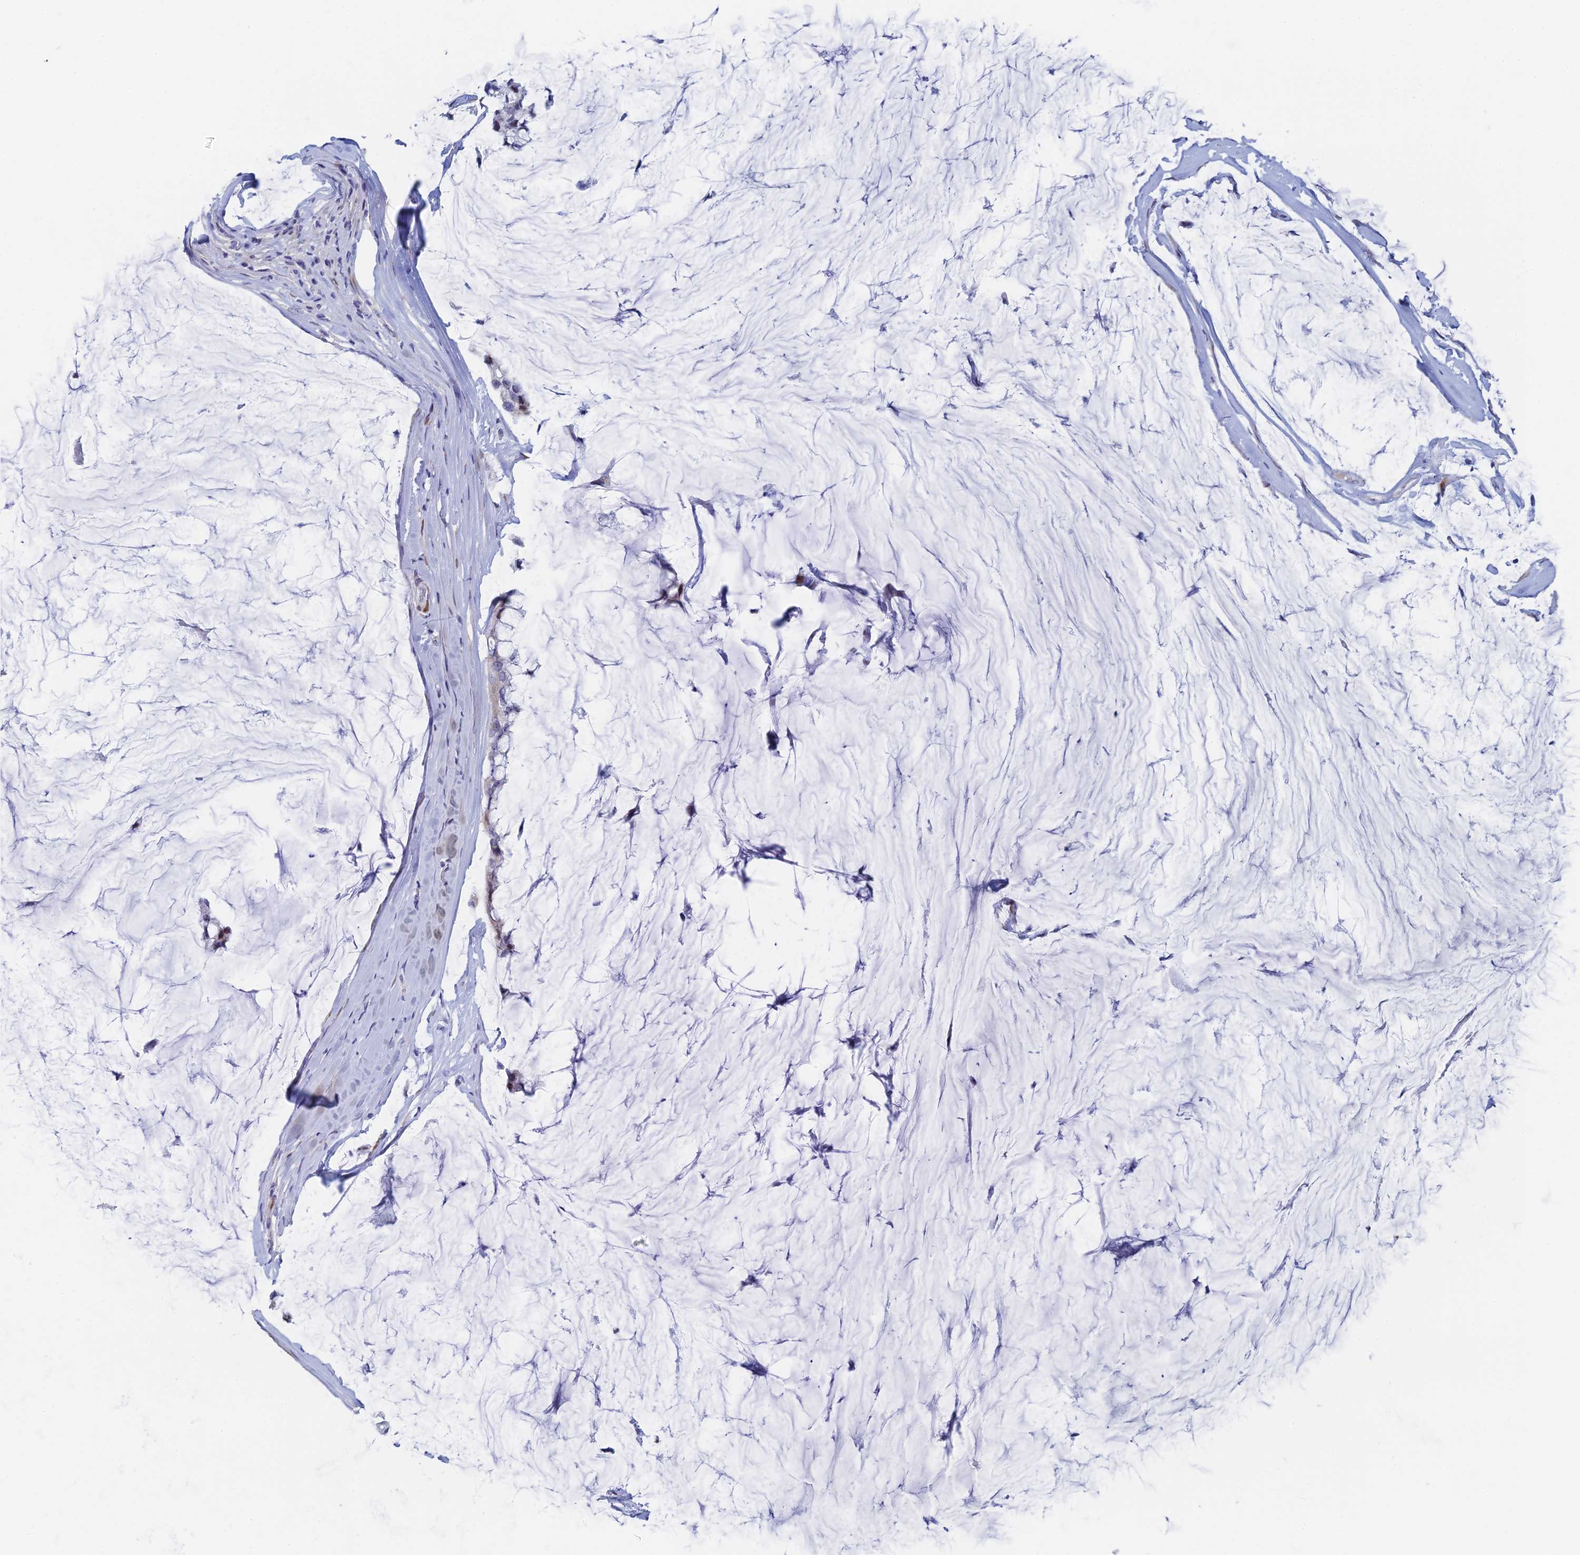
{"staining": {"intensity": "negative", "quantity": "none", "location": "none"}, "tissue": "ovarian cancer", "cell_type": "Tumor cells", "image_type": "cancer", "snomed": [{"axis": "morphology", "description": "Cystadenocarcinoma, mucinous, NOS"}, {"axis": "topography", "description": "Ovary"}], "caption": "Immunohistochemistry (IHC) micrograph of human ovarian mucinous cystadenocarcinoma stained for a protein (brown), which displays no staining in tumor cells.", "gene": "DRGX", "patient": {"sex": "female", "age": 39}}